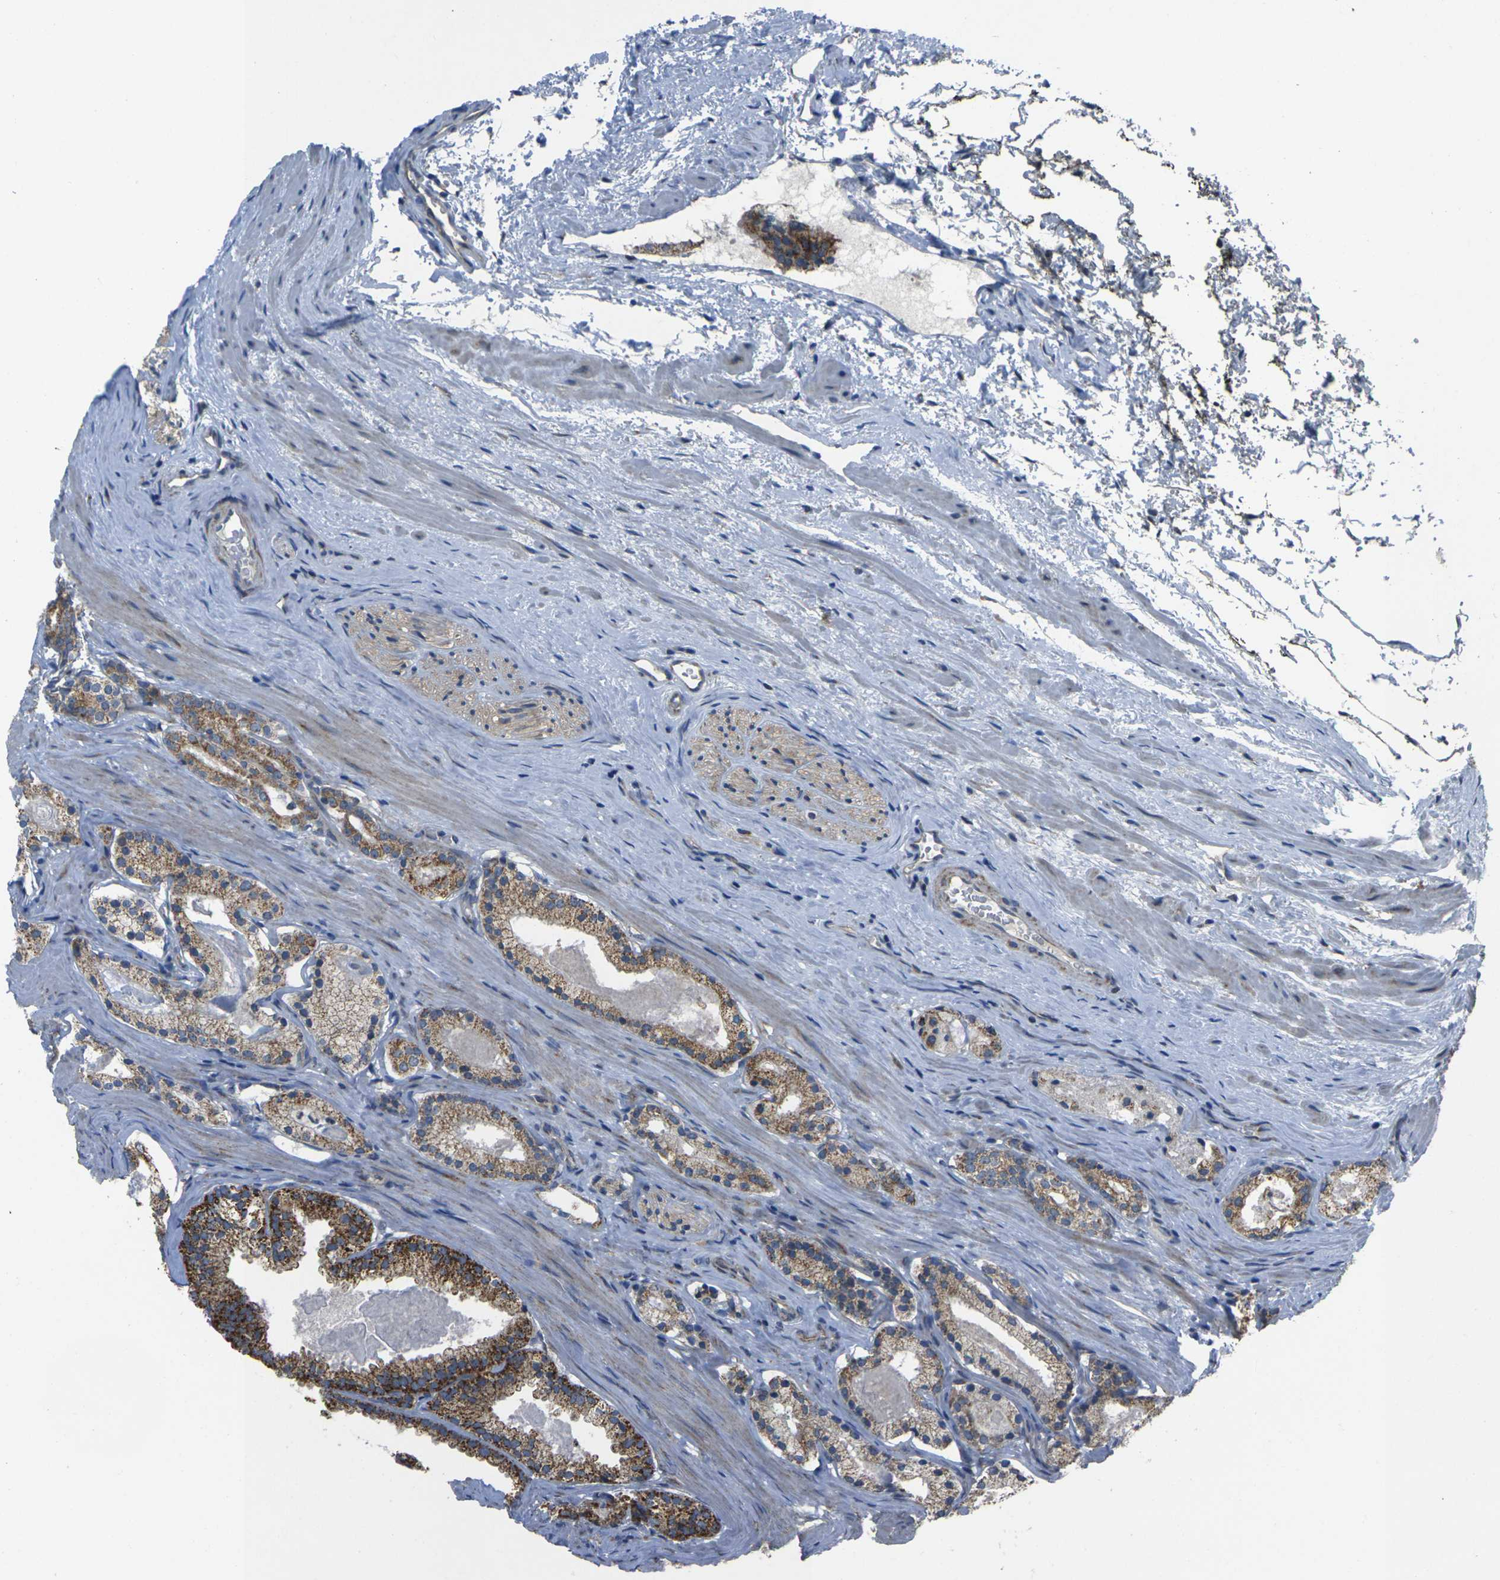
{"staining": {"intensity": "moderate", "quantity": ">75%", "location": "cytoplasmic/membranous"}, "tissue": "prostate cancer", "cell_type": "Tumor cells", "image_type": "cancer", "snomed": [{"axis": "morphology", "description": "Adenocarcinoma, Low grade"}, {"axis": "topography", "description": "Prostate"}], "caption": "Immunohistochemistry (IHC) of prostate cancer reveals medium levels of moderate cytoplasmic/membranous staining in about >75% of tumor cells. (DAB (3,3'-diaminobenzidine) IHC with brightfield microscopy, high magnification).", "gene": "TMEM120B", "patient": {"sex": "male", "age": 59}}